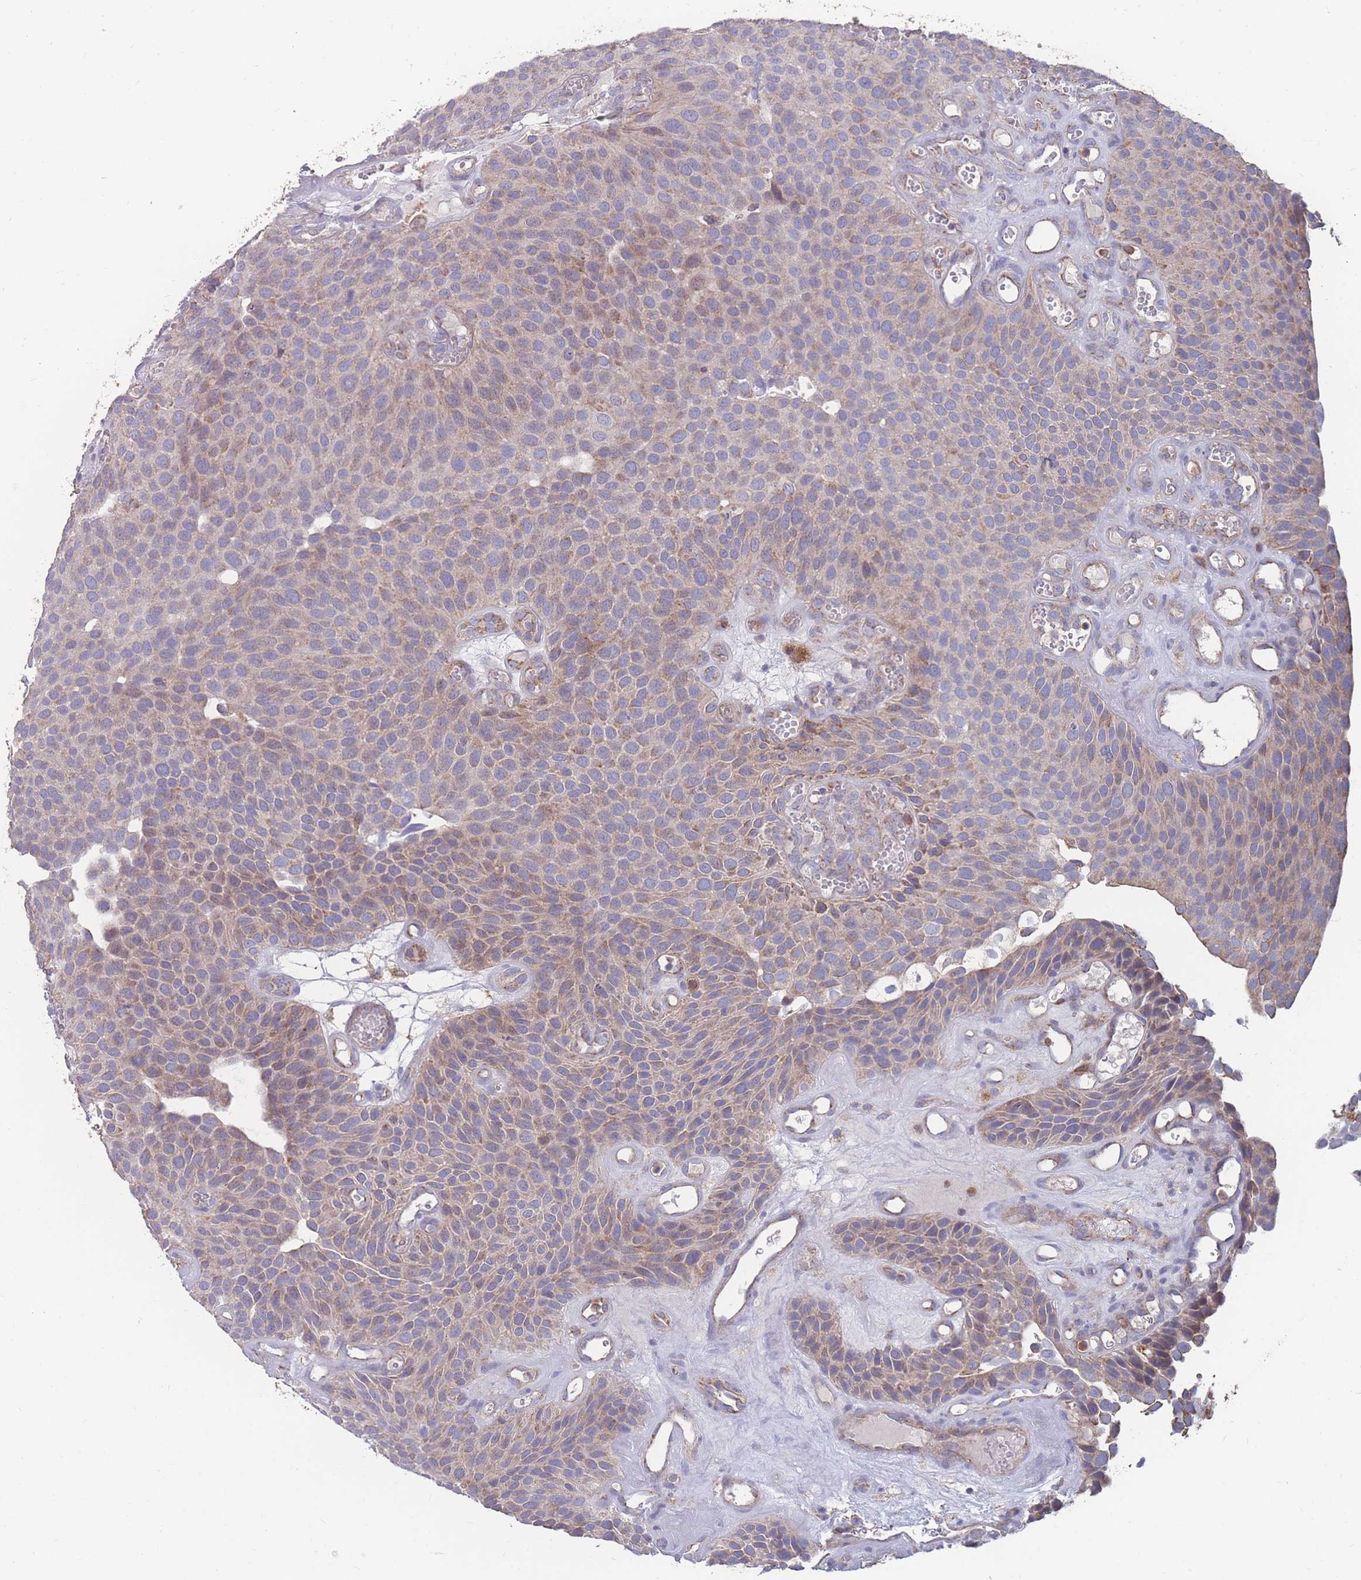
{"staining": {"intensity": "weak", "quantity": "25%-75%", "location": "cytoplasmic/membranous"}, "tissue": "urothelial cancer", "cell_type": "Tumor cells", "image_type": "cancer", "snomed": [{"axis": "morphology", "description": "Urothelial carcinoma, Low grade"}, {"axis": "topography", "description": "Urinary bladder"}], "caption": "Tumor cells reveal low levels of weak cytoplasmic/membranous staining in approximately 25%-75% of cells in human low-grade urothelial carcinoma.", "gene": "CD33", "patient": {"sex": "male", "age": 89}}